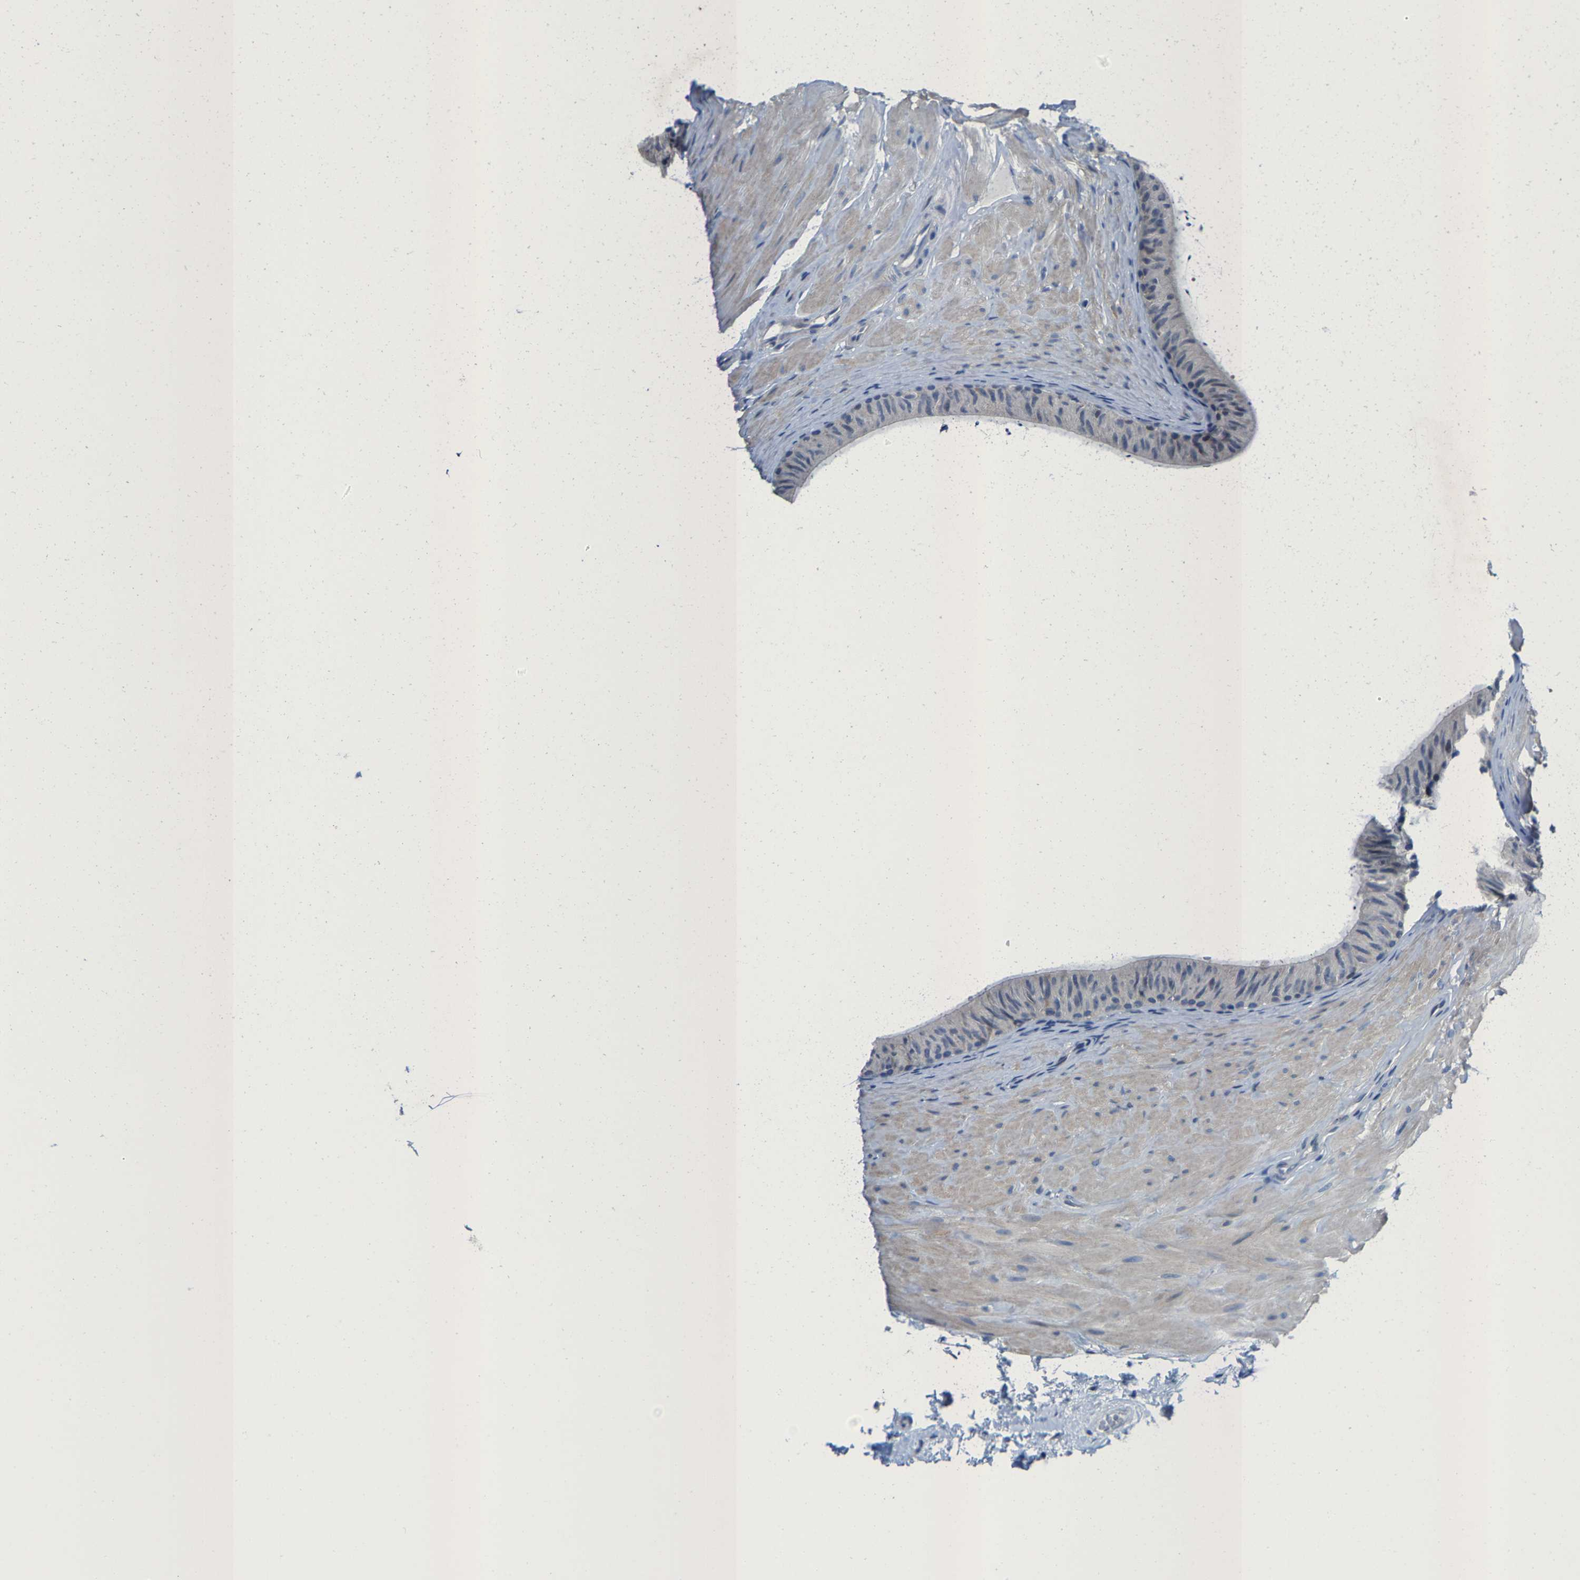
{"staining": {"intensity": "negative", "quantity": "none", "location": "none"}, "tissue": "epididymis", "cell_type": "Glandular cells", "image_type": "normal", "snomed": [{"axis": "morphology", "description": "Normal tissue, NOS"}, {"axis": "topography", "description": "Epididymis"}], "caption": "Histopathology image shows no significant protein staining in glandular cells of unremarkable epididymis.", "gene": "KLHL1", "patient": {"sex": "male", "age": 34}}